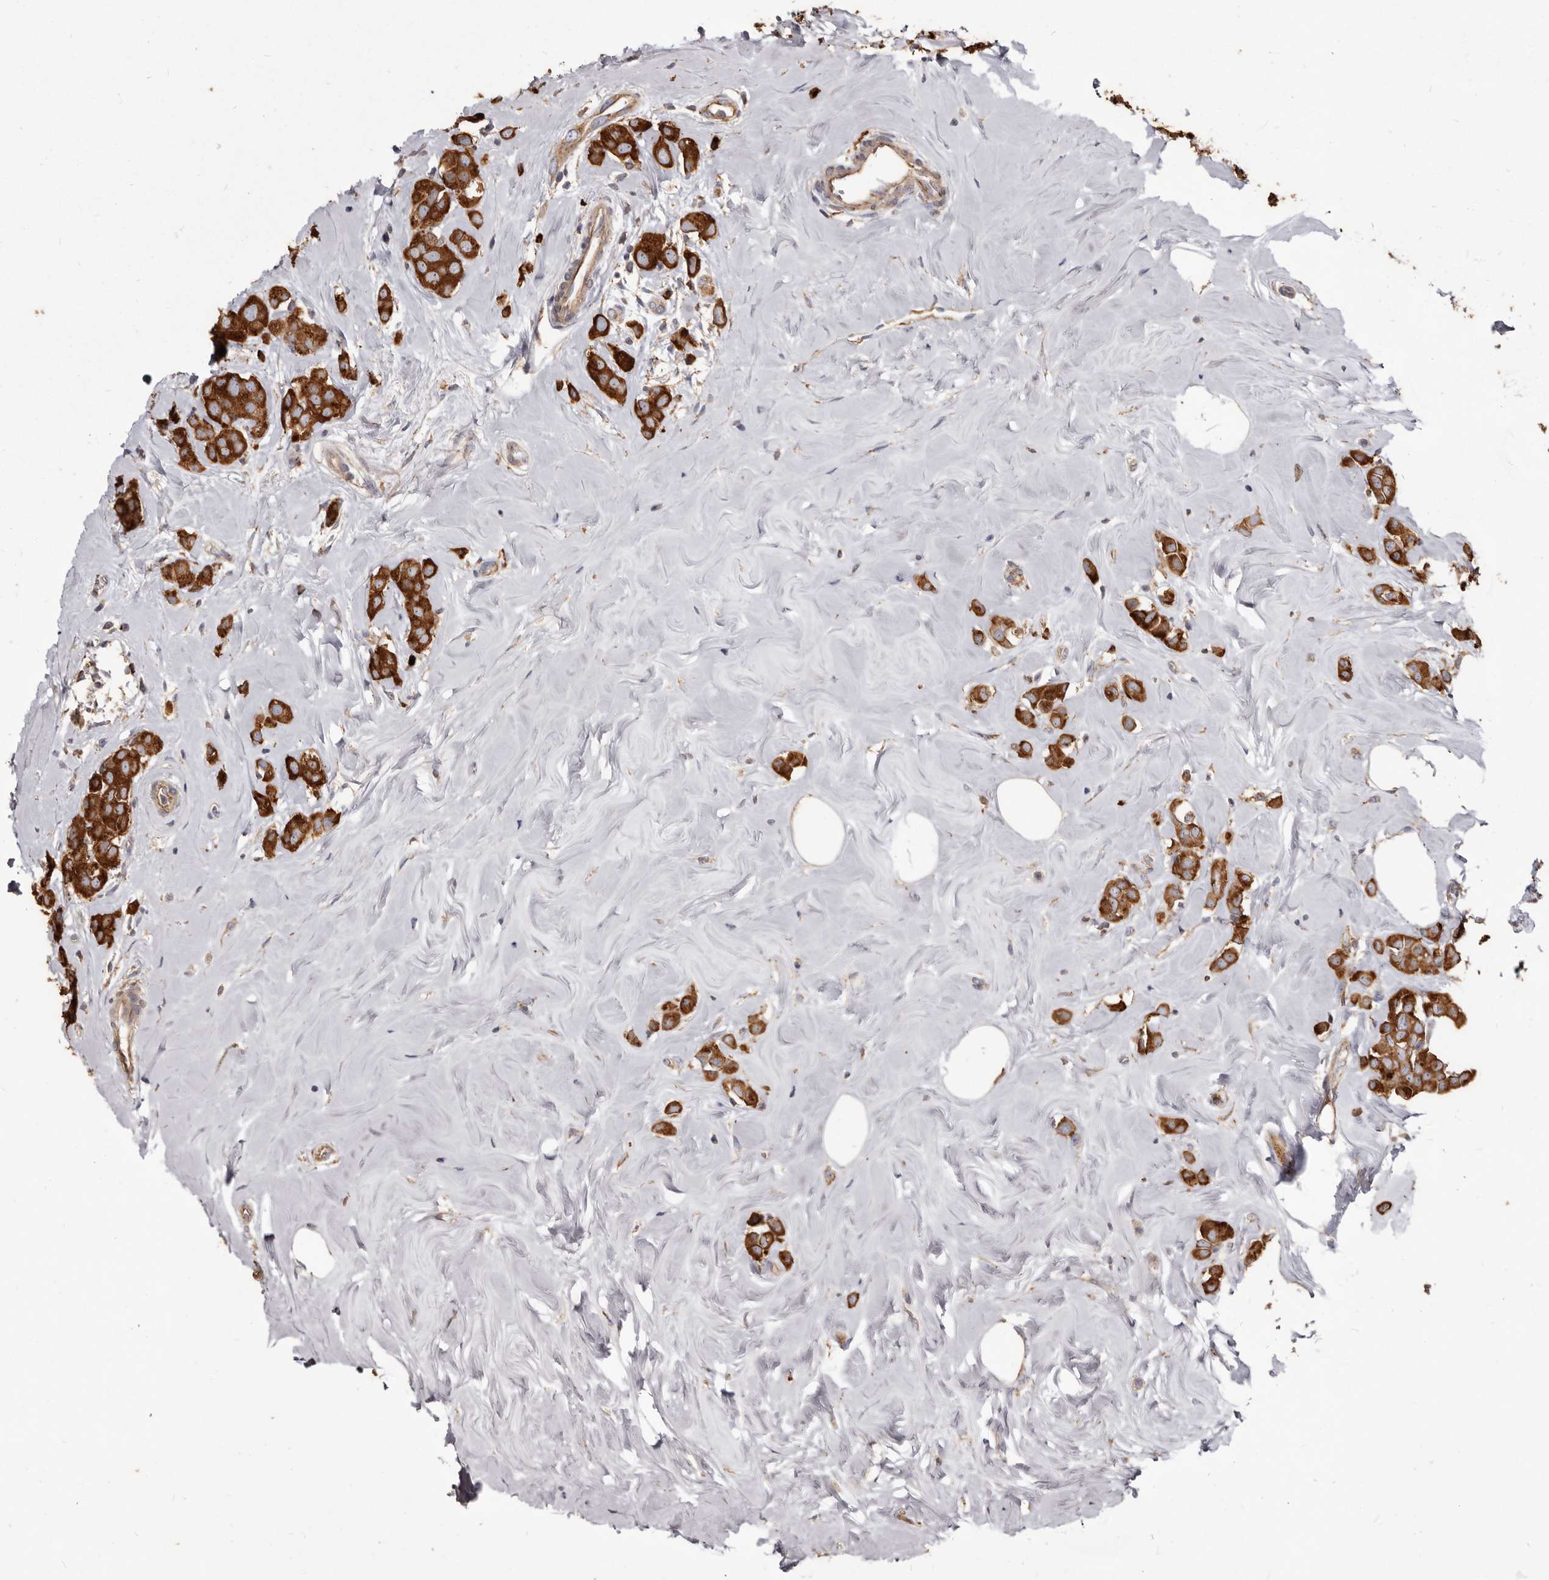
{"staining": {"intensity": "strong", "quantity": ">75%", "location": "cytoplasmic/membranous"}, "tissue": "breast cancer", "cell_type": "Tumor cells", "image_type": "cancer", "snomed": [{"axis": "morphology", "description": "Lobular carcinoma"}, {"axis": "topography", "description": "Breast"}], "caption": "Immunohistochemical staining of human lobular carcinoma (breast) shows high levels of strong cytoplasmic/membranous expression in about >75% of tumor cells.", "gene": "TPD52", "patient": {"sex": "female", "age": 47}}